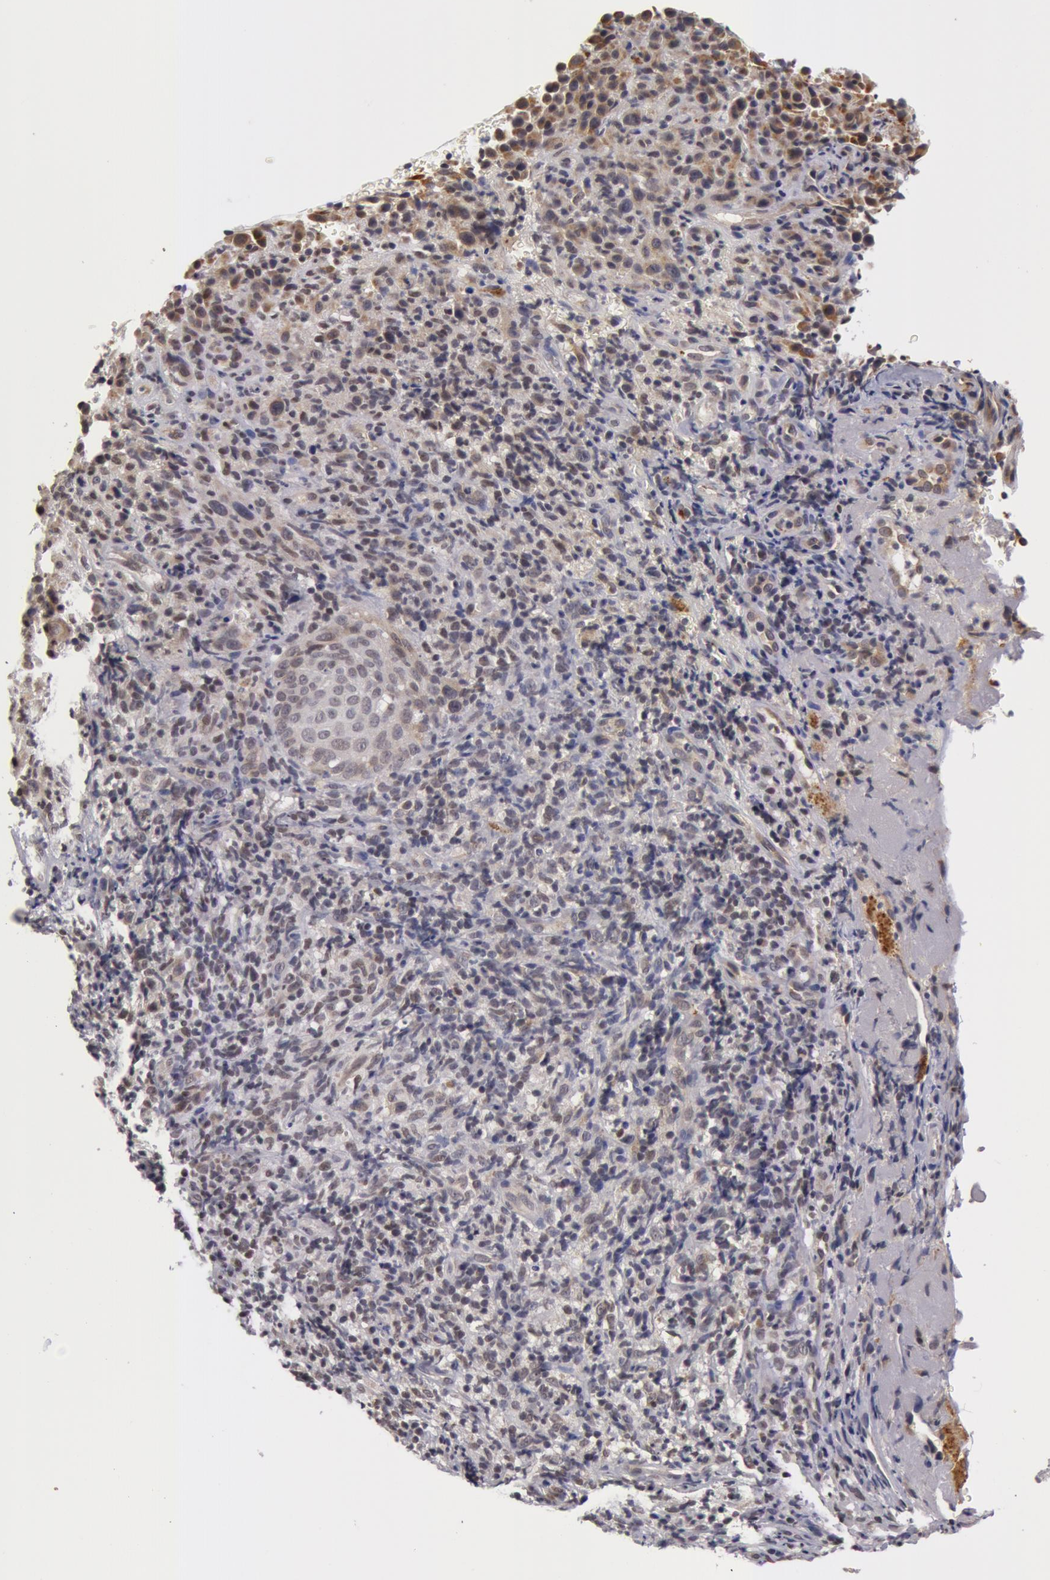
{"staining": {"intensity": "weak", "quantity": "25%-75%", "location": "cytoplasmic/membranous"}, "tissue": "melanoma", "cell_type": "Tumor cells", "image_type": "cancer", "snomed": [{"axis": "morphology", "description": "Malignant melanoma, NOS"}, {"axis": "topography", "description": "Skin"}], "caption": "Immunohistochemistry (IHC) staining of melanoma, which displays low levels of weak cytoplasmic/membranous expression in about 25%-75% of tumor cells indicating weak cytoplasmic/membranous protein positivity. The staining was performed using DAB (brown) for protein detection and nuclei were counterstained in hematoxylin (blue).", "gene": "SYTL4", "patient": {"sex": "male", "age": 75}}